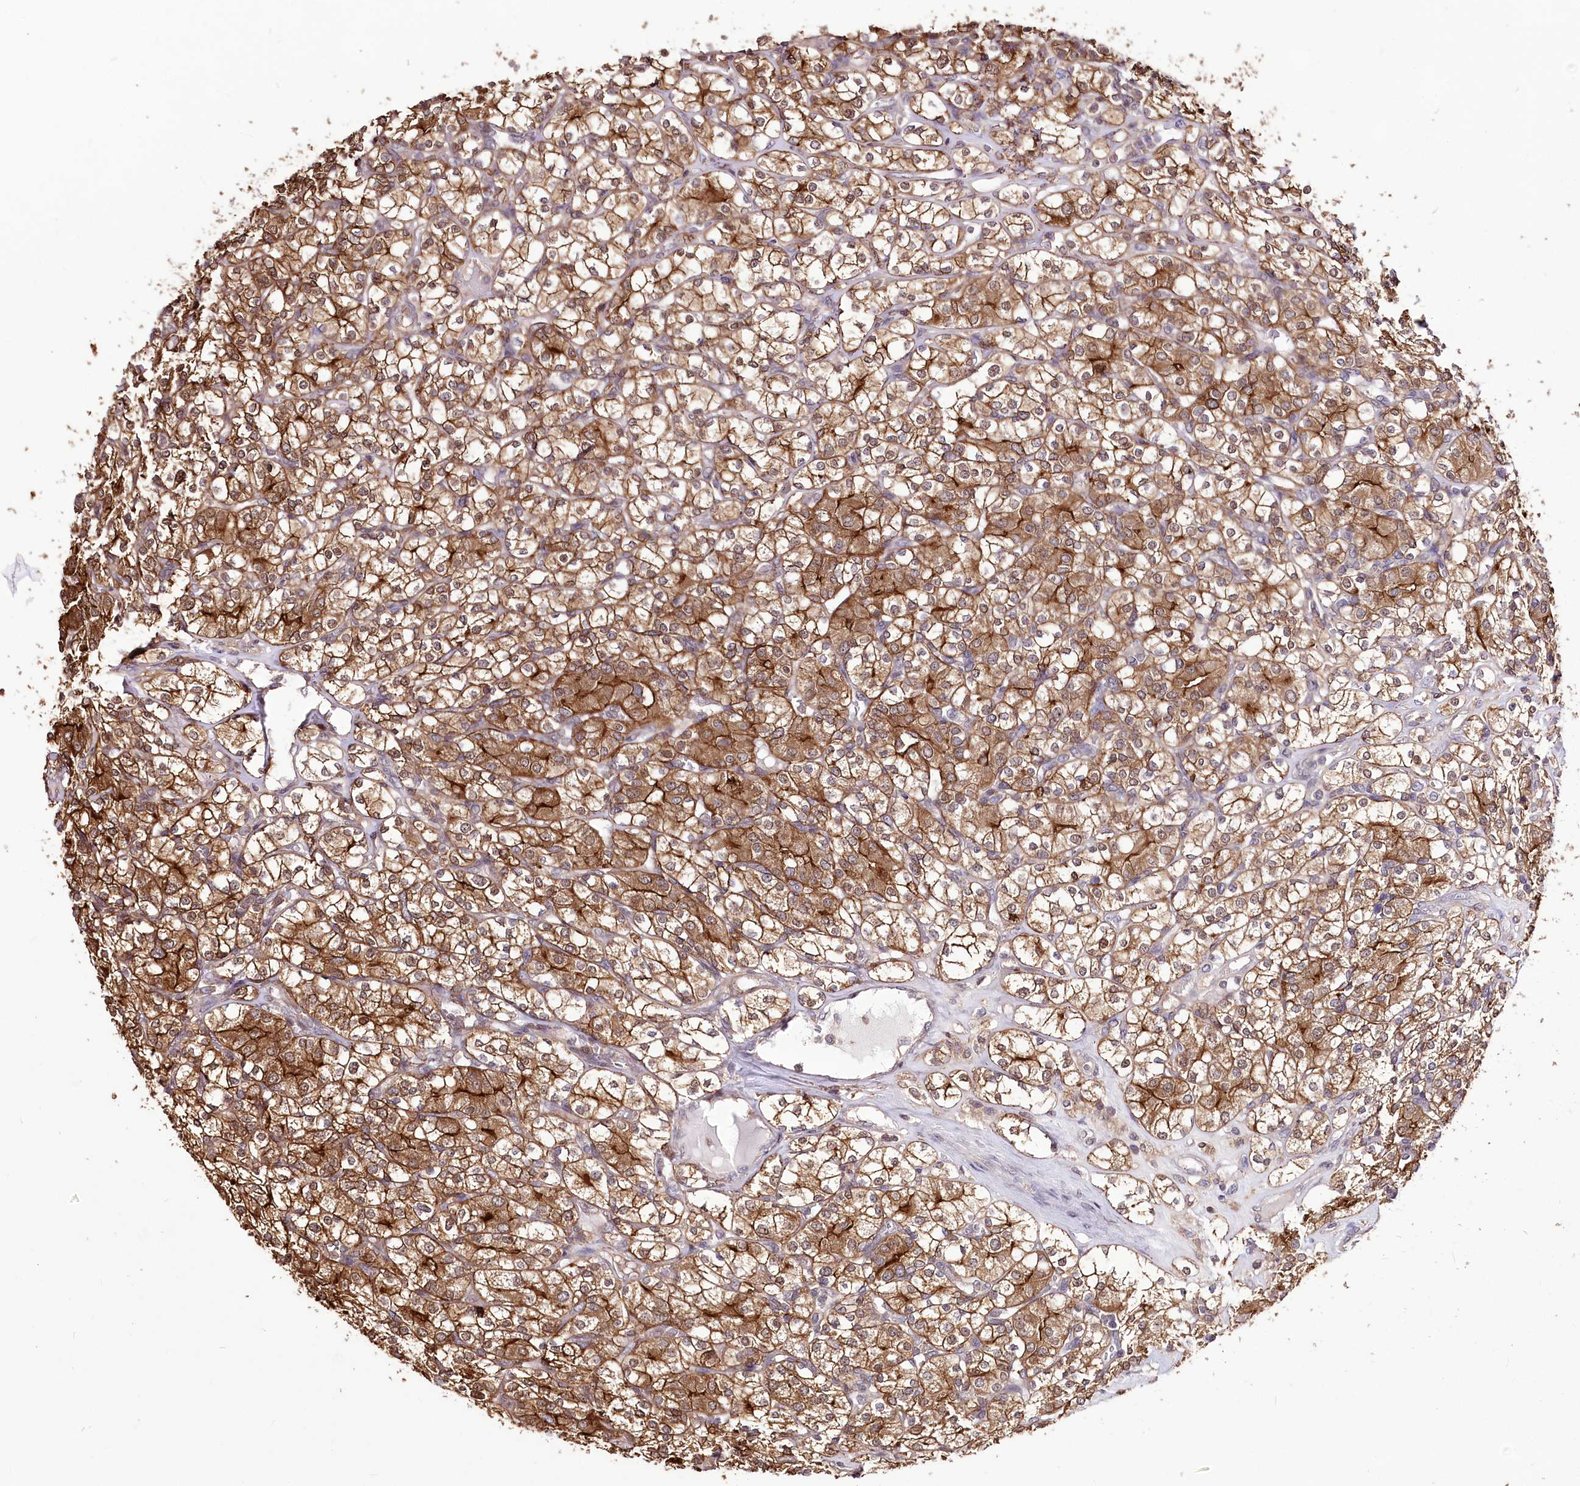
{"staining": {"intensity": "strong", "quantity": ">75%", "location": "cytoplasmic/membranous"}, "tissue": "renal cancer", "cell_type": "Tumor cells", "image_type": "cancer", "snomed": [{"axis": "morphology", "description": "Adenocarcinoma, NOS"}, {"axis": "topography", "description": "Kidney"}], "caption": "Protein expression analysis of renal adenocarcinoma reveals strong cytoplasmic/membranous expression in approximately >75% of tumor cells.", "gene": "UGP2", "patient": {"sex": "male", "age": 77}}